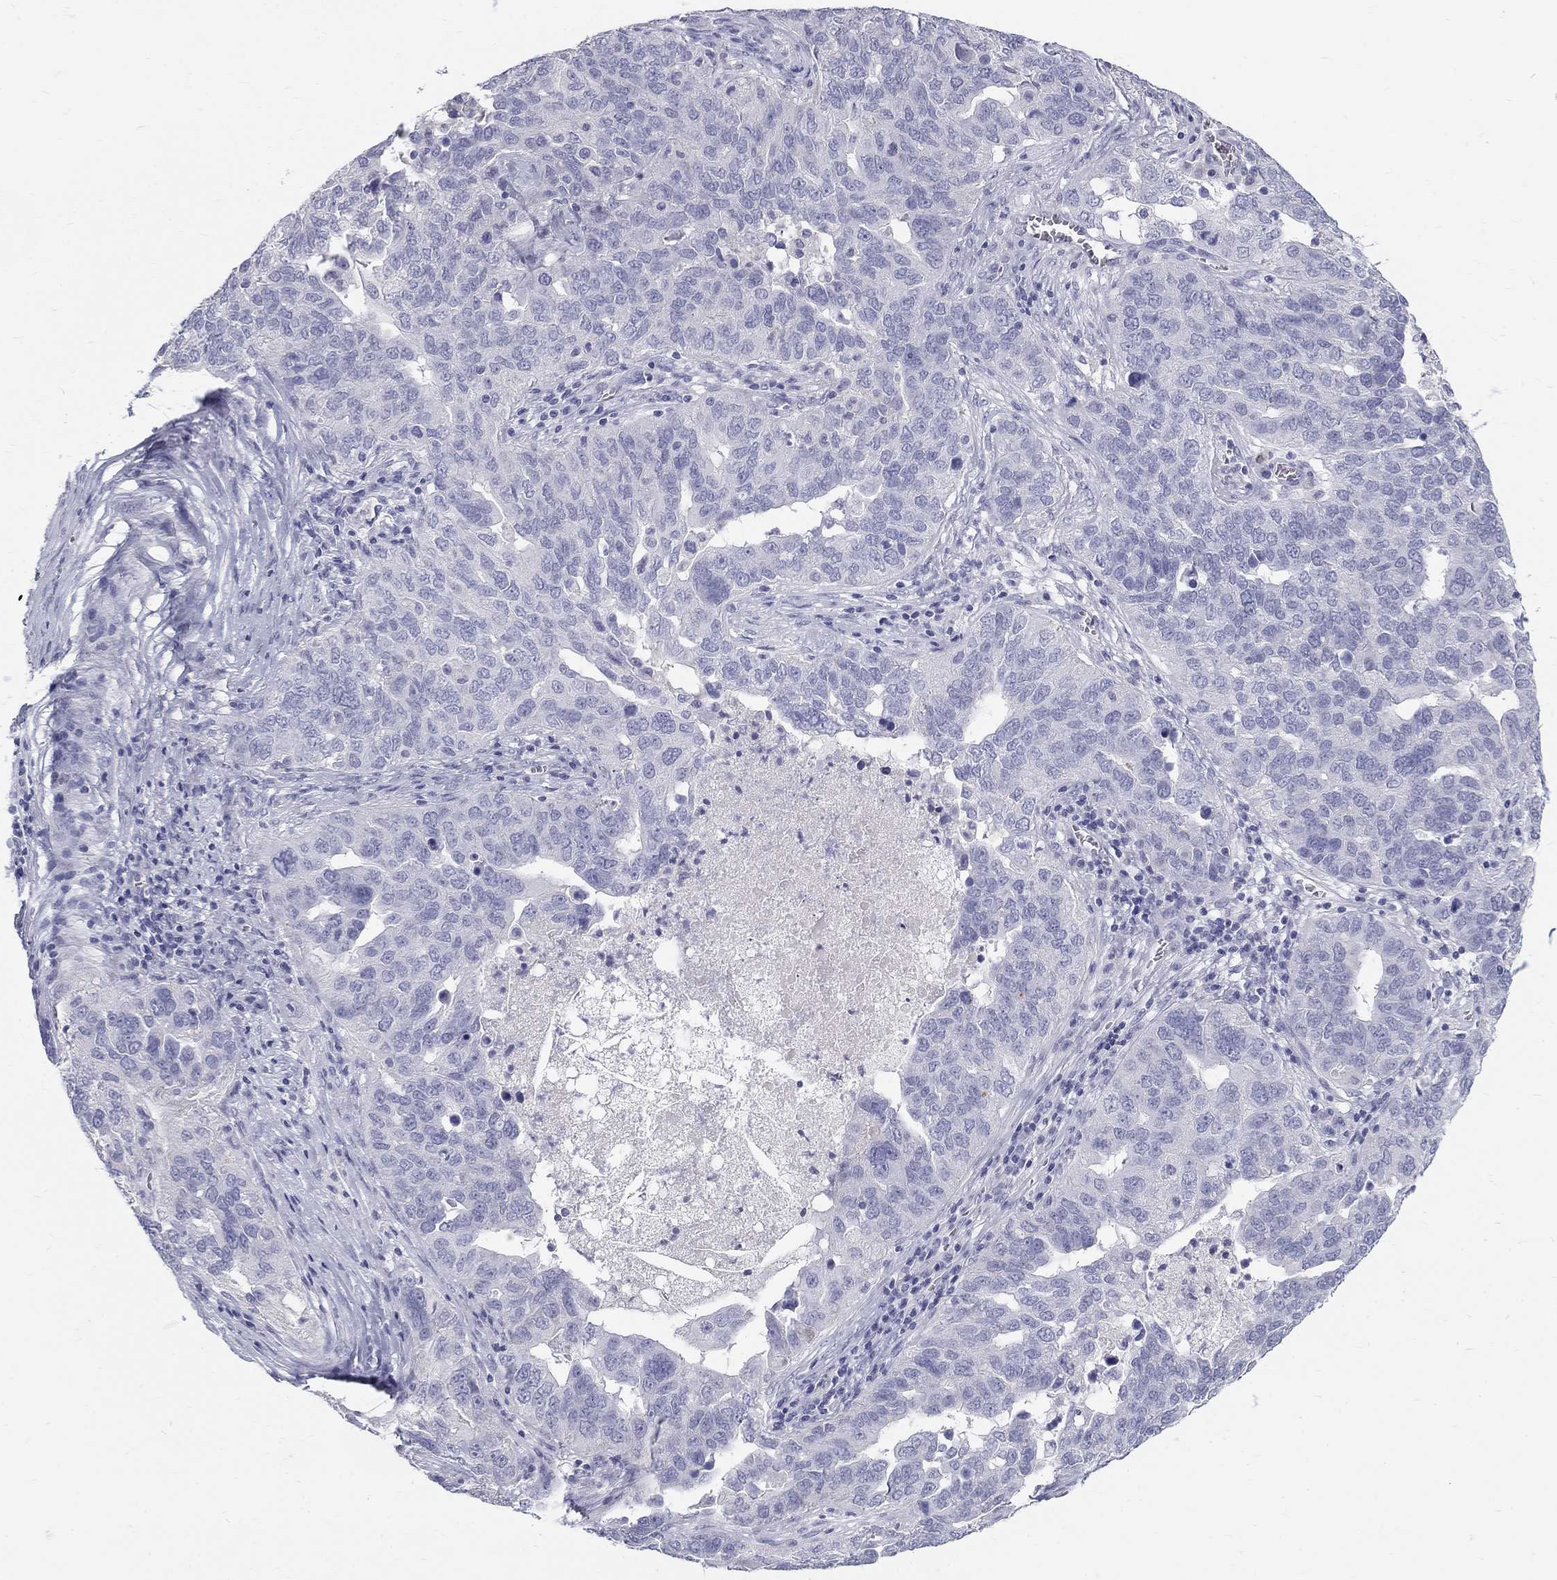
{"staining": {"intensity": "negative", "quantity": "none", "location": "none"}, "tissue": "ovarian cancer", "cell_type": "Tumor cells", "image_type": "cancer", "snomed": [{"axis": "morphology", "description": "Carcinoma, endometroid"}, {"axis": "topography", "description": "Soft tissue"}, {"axis": "topography", "description": "Ovary"}], "caption": "Immunohistochemical staining of human ovarian endometroid carcinoma demonstrates no significant staining in tumor cells.", "gene": "MAGEB6", "patient": {"sex": "female", "age": 52}}